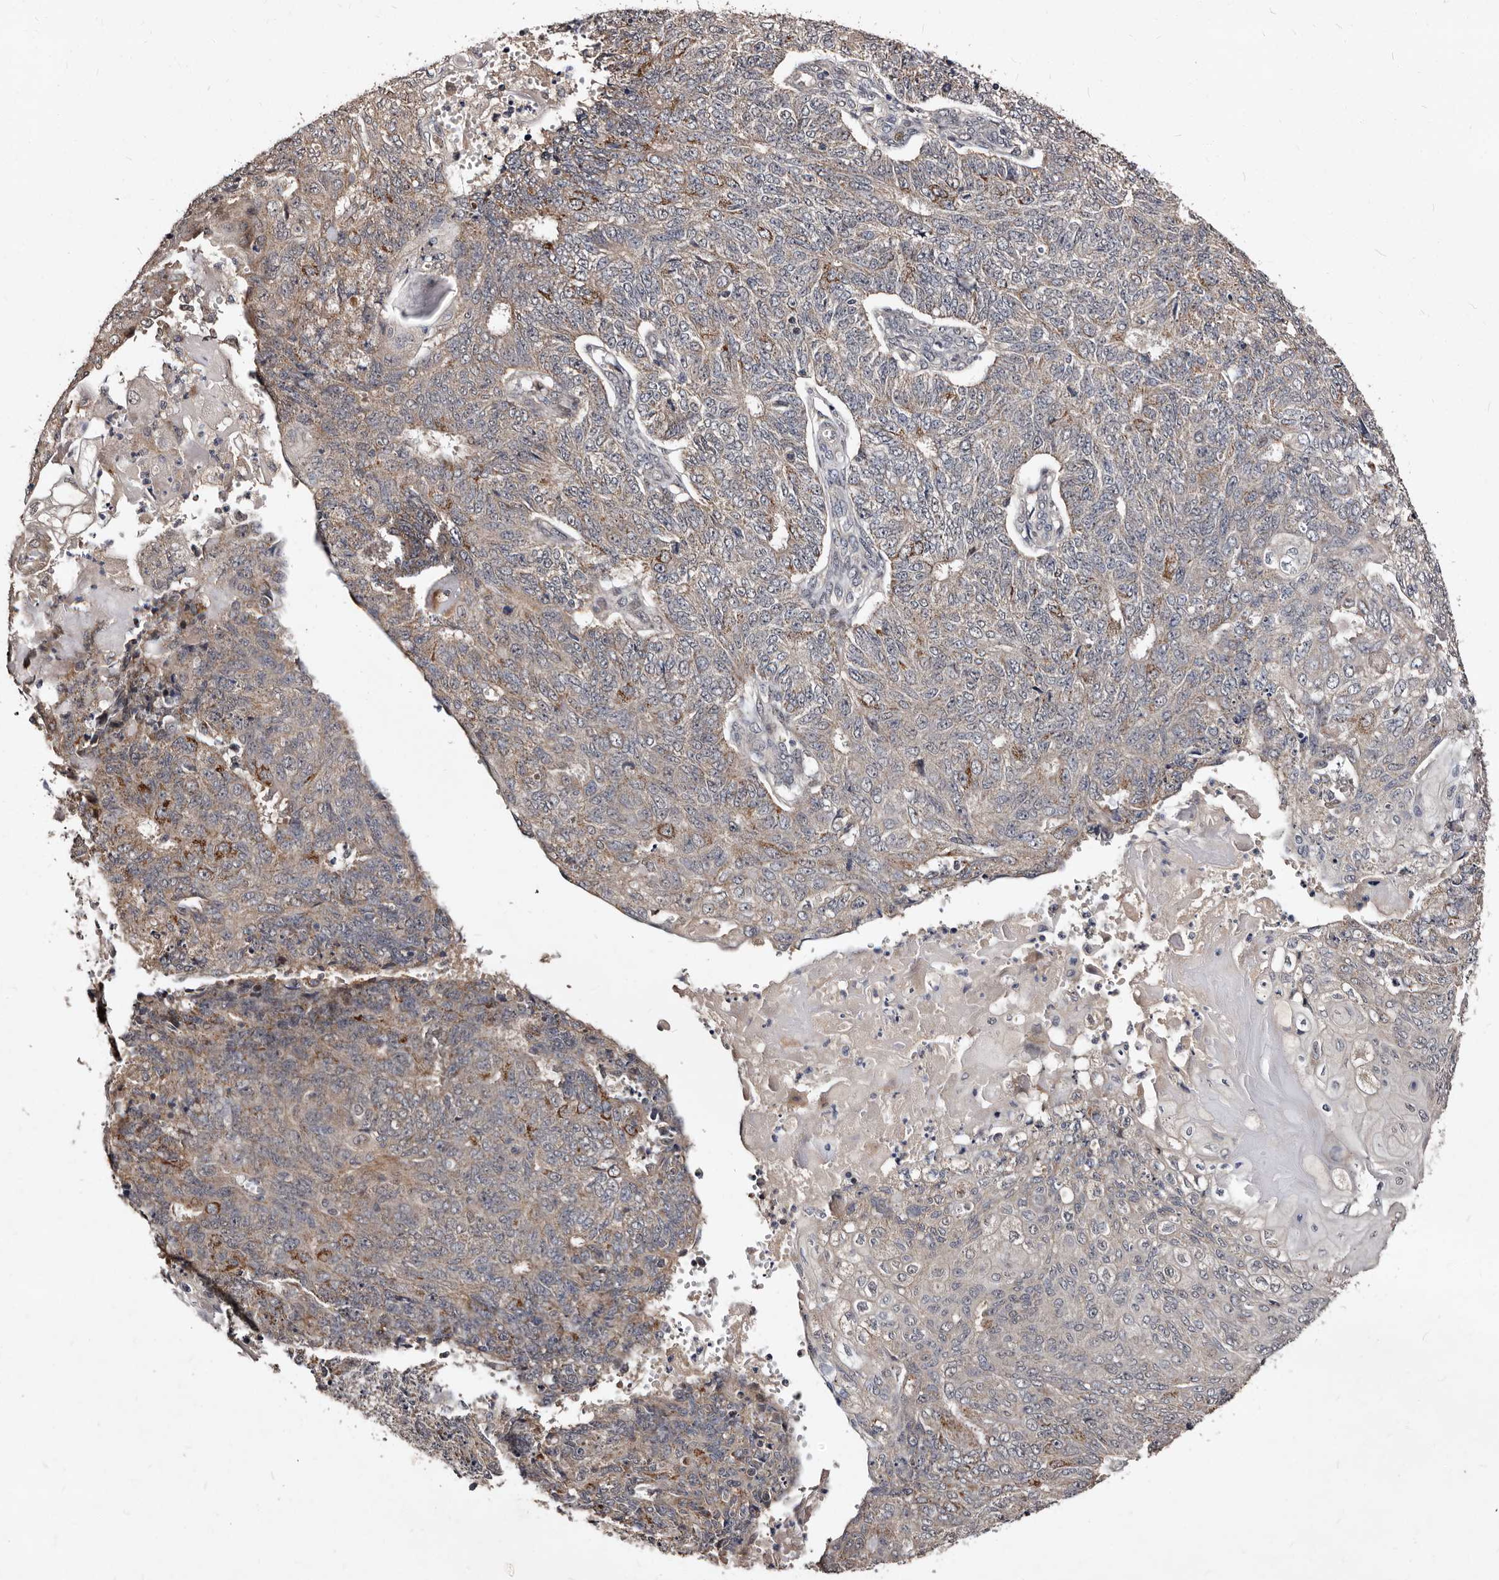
{"staining": {"intensity": "moderate", "quantity": "<25%", "location": "cytoplasmic/membranous"}, "tissue": "endometrial cancer", "cell_type": "Tumor cells", "image_type": "cancer", "snomed": [{"axis": "morphology", "description": "Adenocarcinoma, NOS"}, {"axis": "topography", "description": "Endometrium"}], "caption": "Immunohistochemistry (IHC) of human endometrial cancer (adenocarcinoma) demonstrates low levels of moderate cytoplasmic/membranous expression in approximately <25% of tumor cells.", "gene": "MKRN3", "patient": {"sex": "female", "age": 32}}